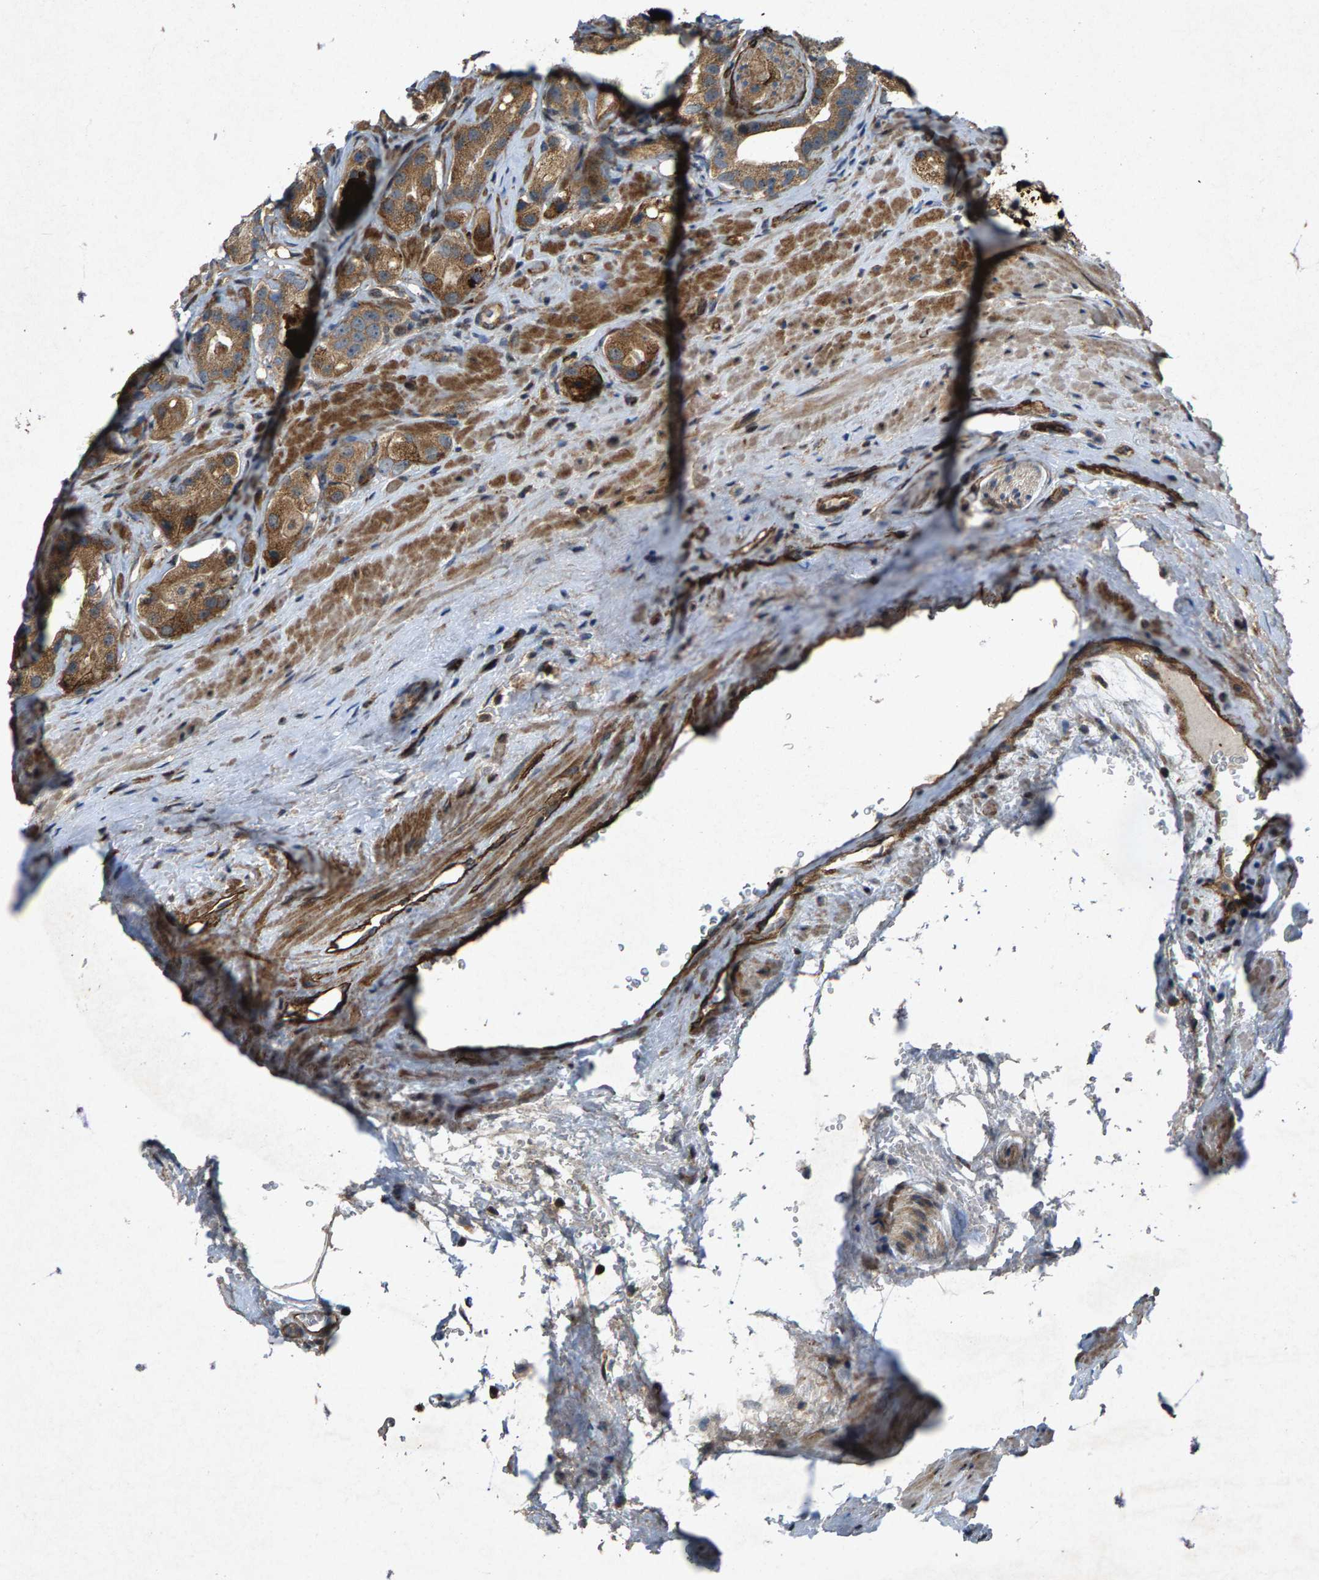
{"staining": {"intensity": "moderate", "quantity": ">75%", "location": "cytoplasmic/membranous"}, "tissue": "prostate cancer", "cell_type": "Tumor cells", "image_type": "cancer", "snomed": [{"axis": "morphology", "description": "Adenocarcinoma, High grade"}, {"axis": "topography", "description": "Prostate"}], "caption": "Prostate adenocarcinoma (high-grade) stained with a protein marker exhibits moderate staining in tumor cells.", "gene": "LRRC72", "patient": {"sex": "male", "age": 63}}